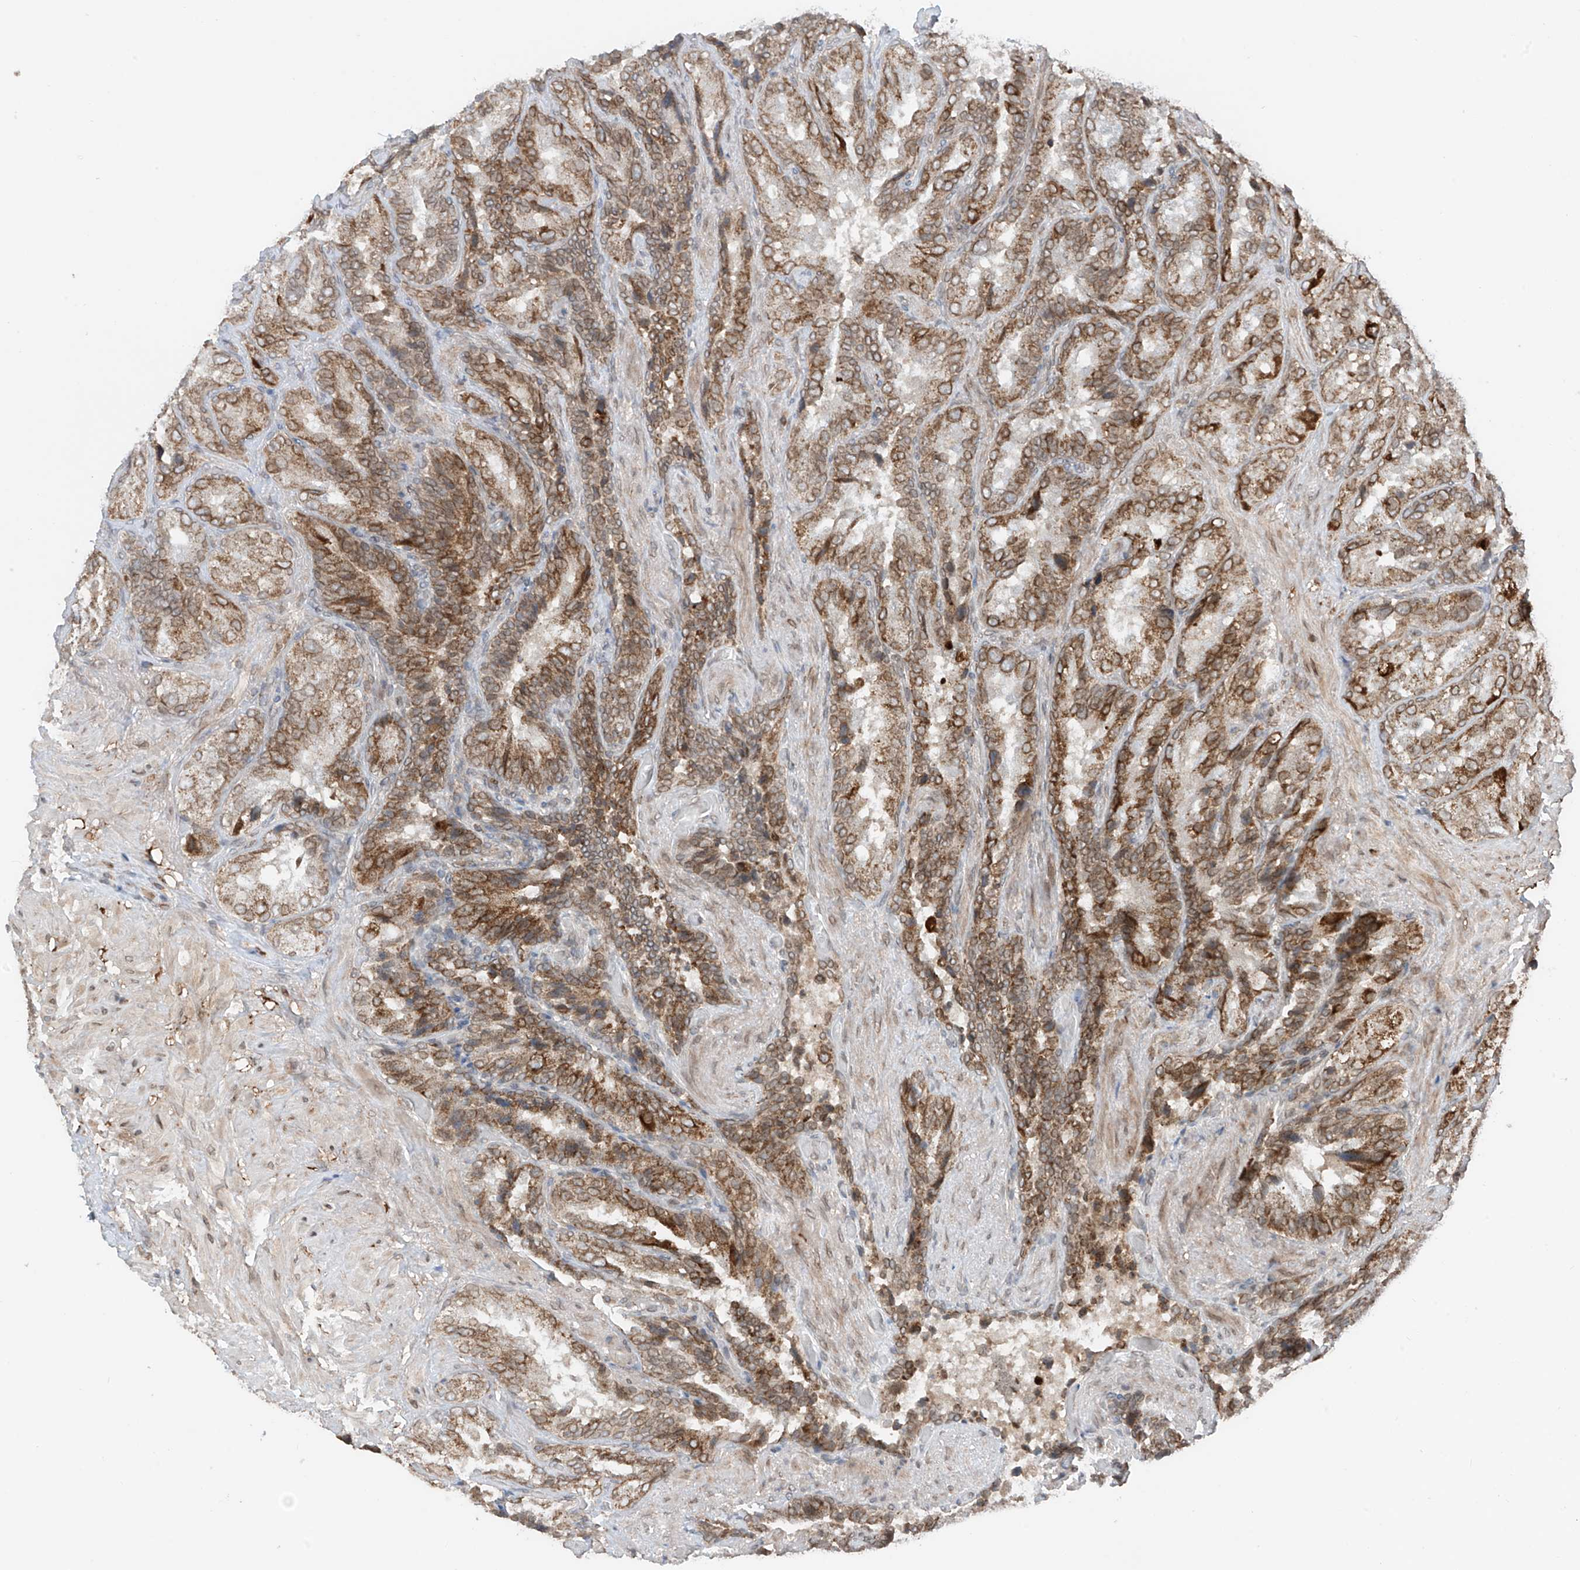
{"staining": {"intensity": "moderate", "quantity": ">75%", "location": "cytoplasmic/membranous"}, "tissue": "seminal vesicle", "cell_type": "Glandular cells", "image_type": "normal", "snomed": [{"axis": "morphology", "description": "Normal tissue, NOS"}, {"axis": "topography", "description": "Seminal veicle"}, {"axis": "topography", "description": "Peripheral nerve tissue"}], "caption": "Seminal vesicle stained with immunohistochemistry (IHC) displays moderate cytoplasmic/membranous expression in approximately >75% of glandular cells. (IHC, brightfield microscopy, high magnification).", "gene": "AHCTF1", "patient": {"sex": "male", "age": 63}}